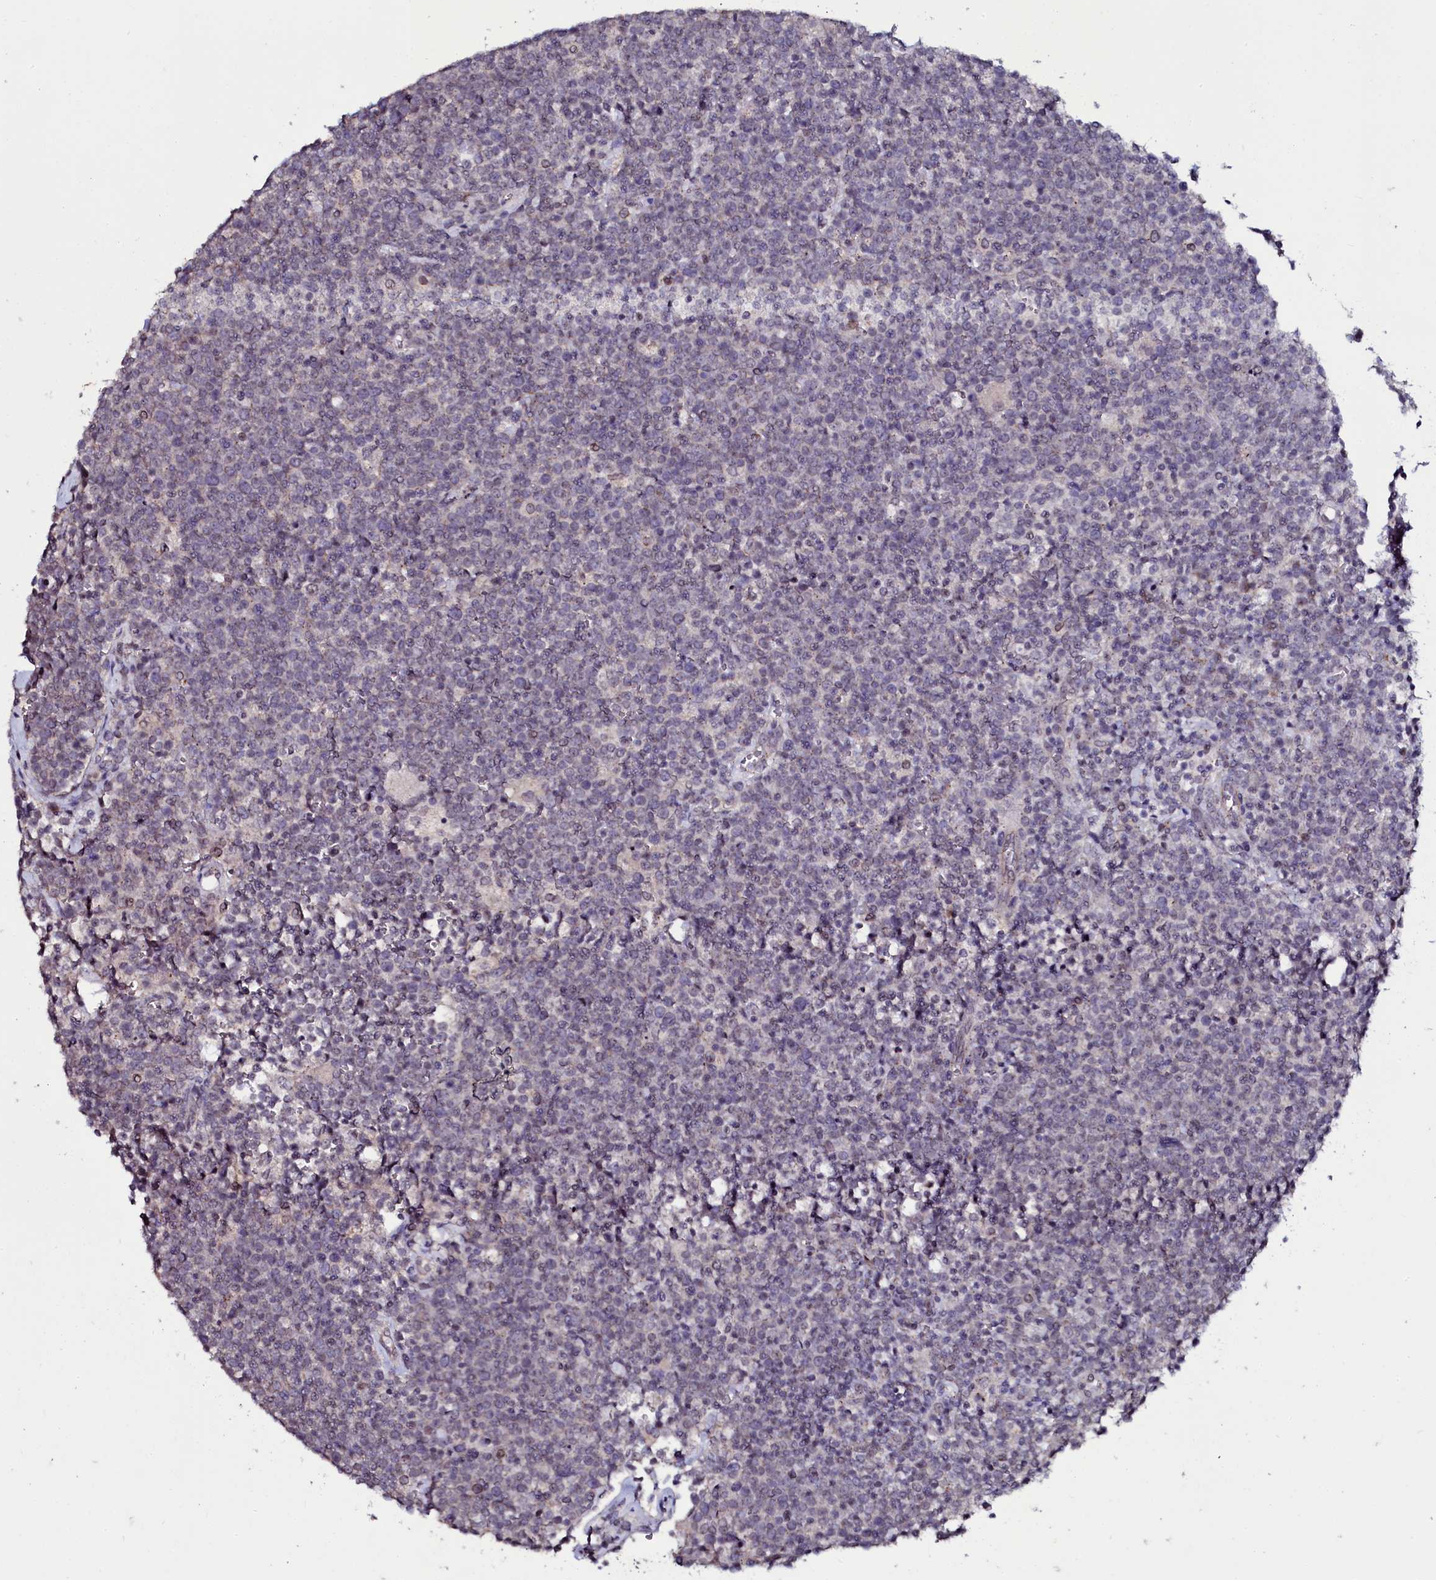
{"staining": {"intensity": "negative", "quantity": "none", "location": "none"}, "tissue": "lymphoma", "cell_type": "Tumor cells", "image_type": "cancer", "snomed": [{"axis": "morphology", "description": "Malignant lymphoma, non-Hodgkin's type, High grade"}, {"axis": "topography", "description": "Lymph node"}], "caption": "High magnification brightfield microscopy of high-grade malignant lymphoma, non-Hodgkin's type stained with DAB (3,3'-diaminobenzidine) (brown) and counterstained with hematoxylin (blue): tumor cells show no significant expression.", "gene": "USPL1", "patient": {"sex": "male", "age": 61}}